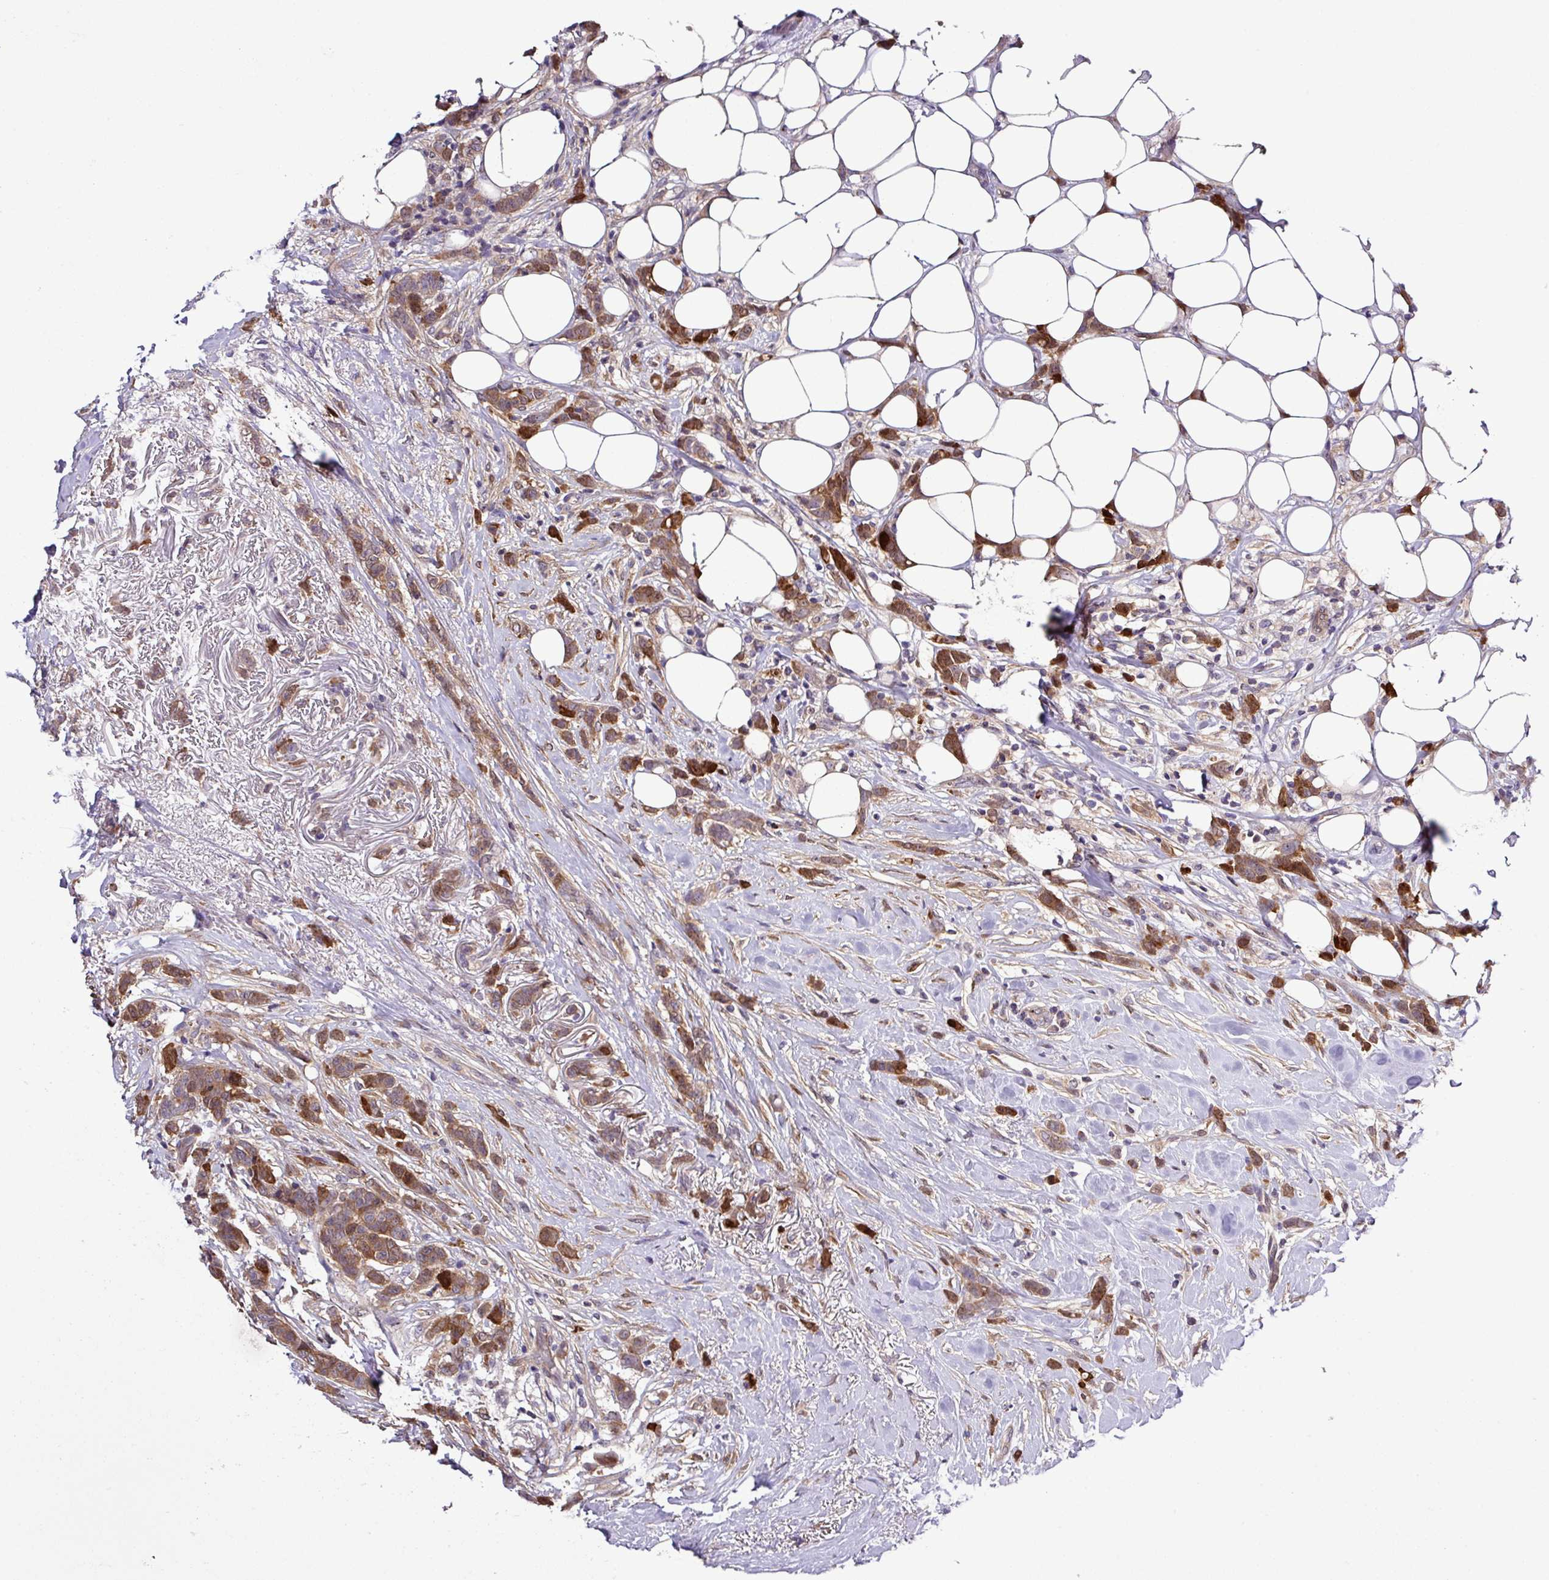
{"staining": {"intensity": "moderate", "quantity": "25%-75%", "location": "cytoplasmic/membranous"}, "tissue": "breast cancer", "cell_type": "Tumor cells", "image_type": "cancer", "snomed": [{"axis": "morphology", "description": "Duct carcinoma"}, {"axis": "topography", "description": "Breast"}], "caption": "About 25%-75% of tumor cells in human infiltrating ductal carcinoma (breast) demonstrate moderate cytoplasmic/membranous protein positivity as visualized by brown immunohistochemical staining.", "gene": "CARHSP1", "patient": {"sex": "female", "age": 80}}